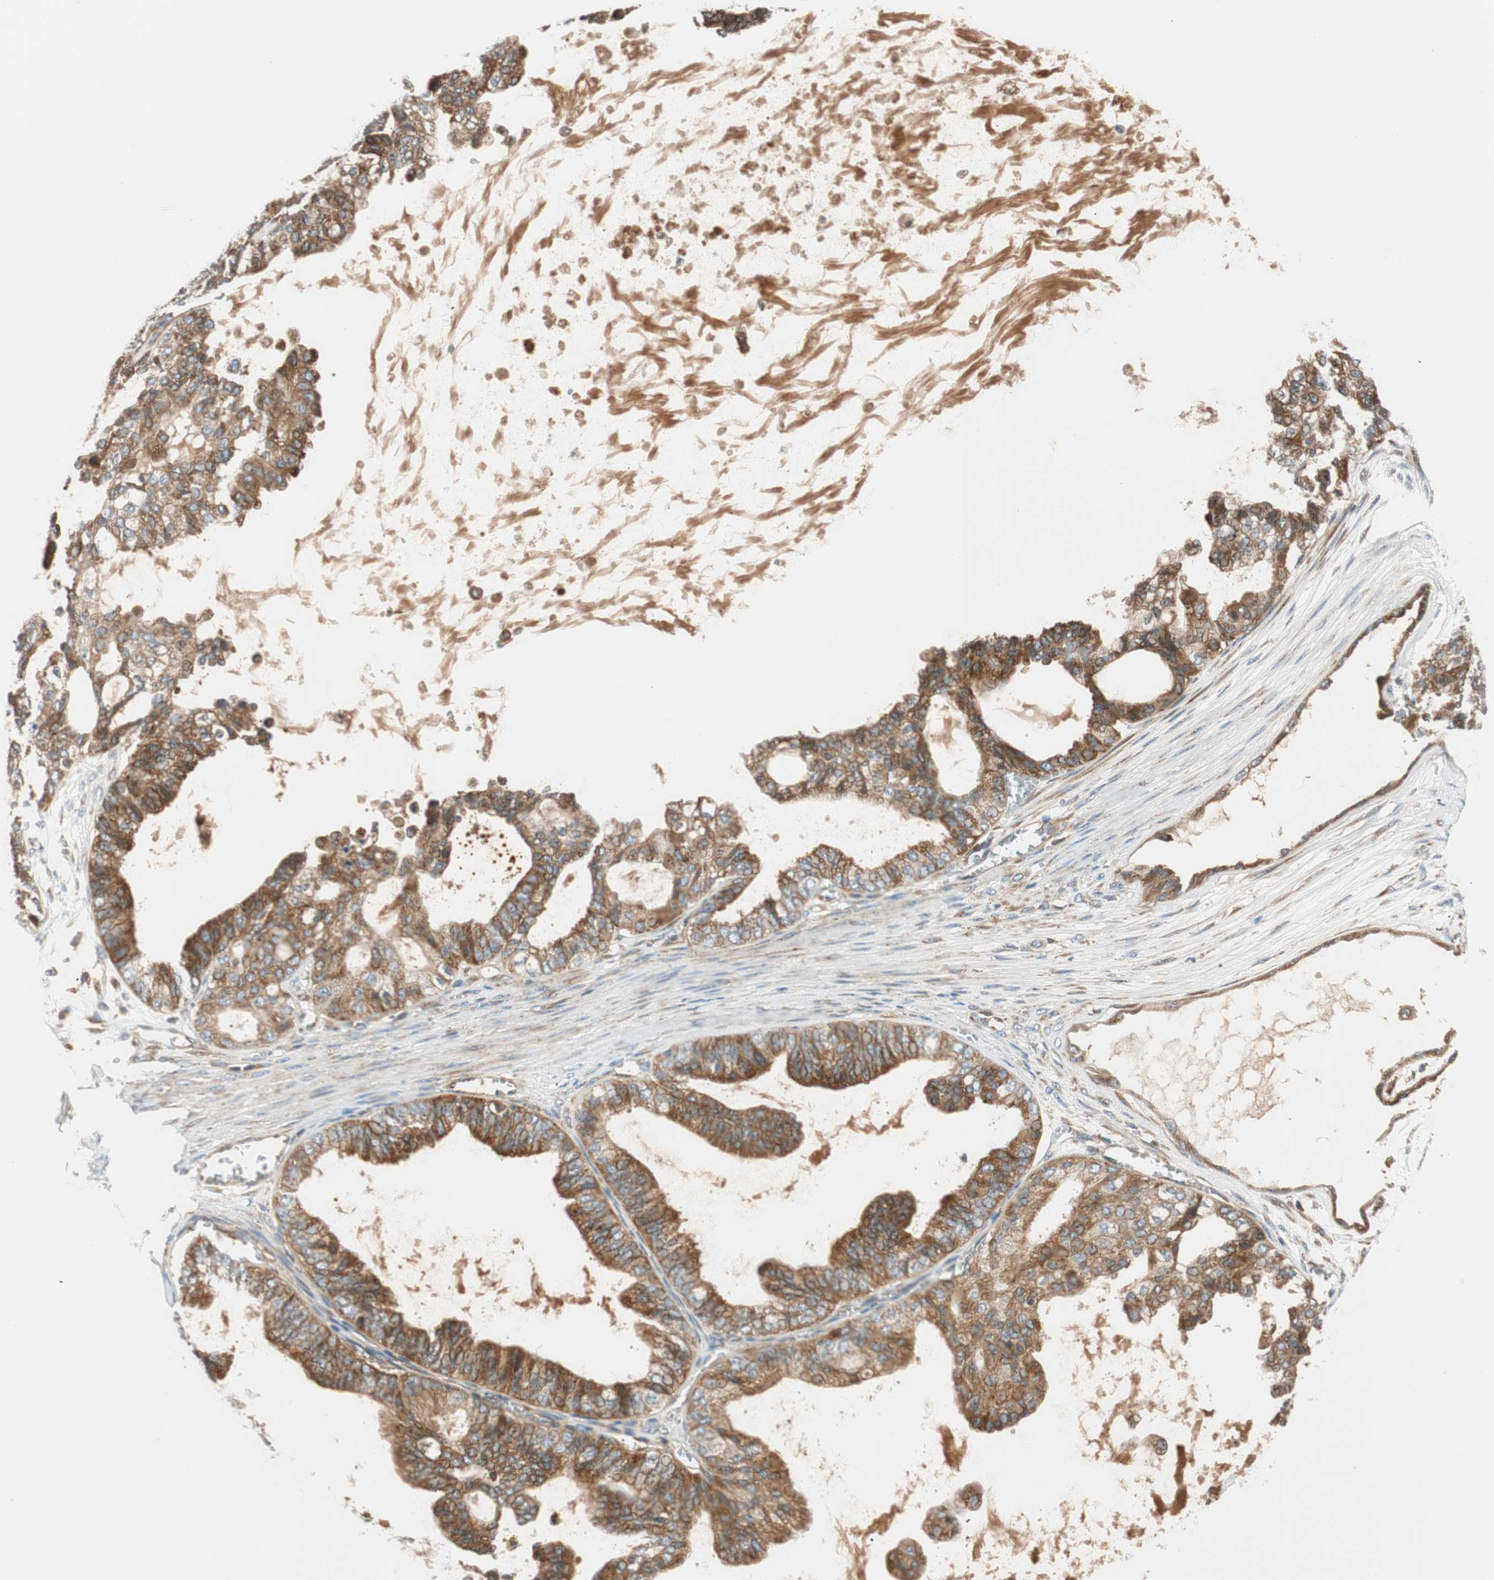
{"staining": {"intensity": "moderate", "quantity": ">75%", "location": "cytoplasmic/membranous"}, "tissue": "ovarian cancer", "cell_type": "Tumor cells", "image_type": "cancer", "snomed": [{"axis": "morphology", "description": "Carcinoma, NOS"}, {"axis": "morphology", "description": "Carcinoma, endometroid"}, {"axis": "topography", "description": "Ovary"}], "caption": "Protein staining exhibits moderate cytoplasmic/membranous expression in about >75% of tumor cells in carcinoma (ovarian). Ihc stains the protein of interest in brown and the nuclei are stained blue.", "gene": "ABI1", "patient": {"sex": "female", "age": 50}}